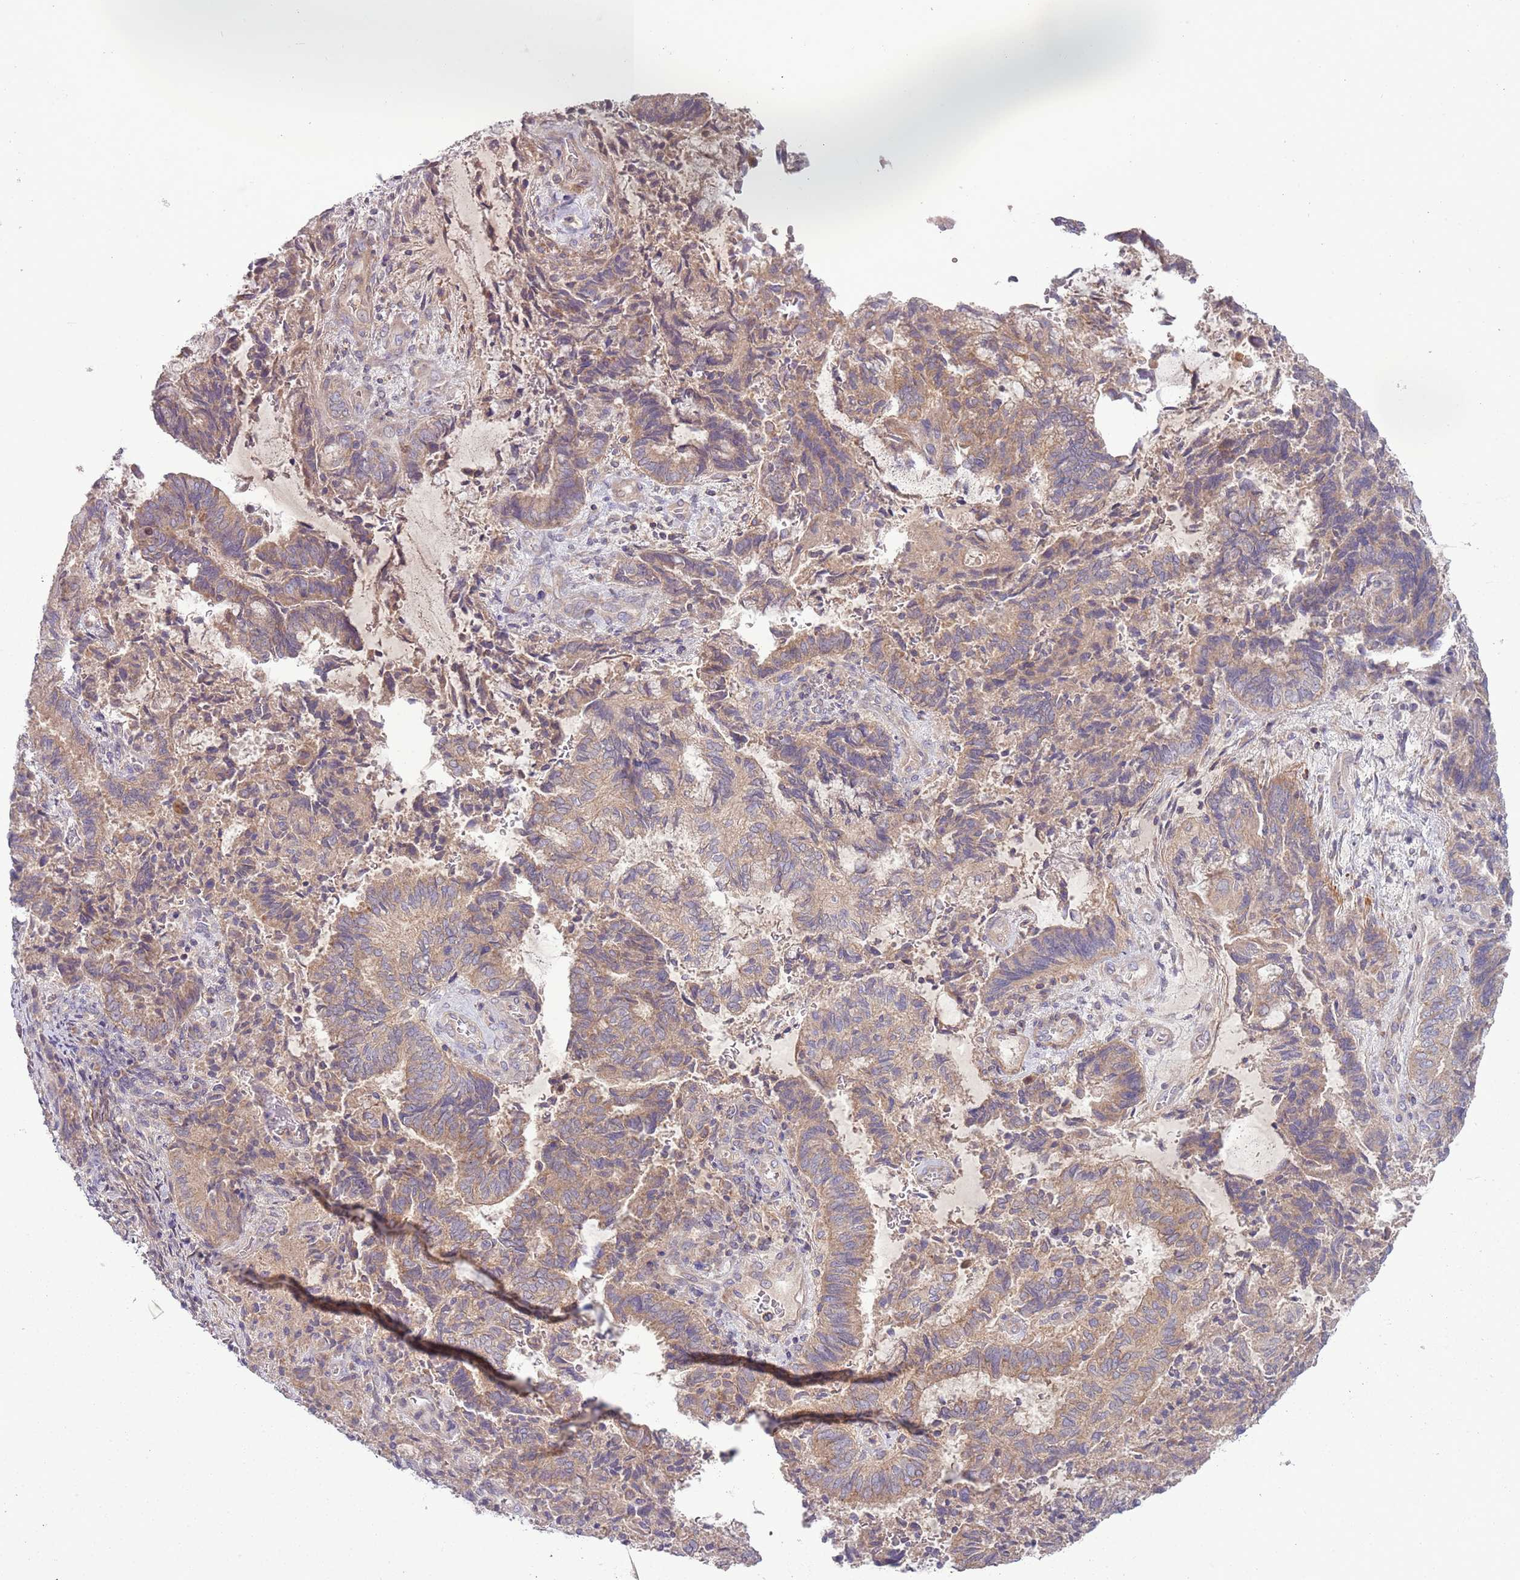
{"staining": {"intensity": "moderate", "quantity": ">75%", "location": "cytoplasmic/membranous"}, "tissue": "endometrial cancer", "cell_type": "Tumor cells", "image_type": "cancer", "snomed": [{"axis": "morphology", "description": "Adenocarcinoma, NOS"}, {"axis": "topography", "description": "Endometrium"}], "caption": "Protein analysis of endometrial cancer tissue reveals moderate cytoplasmic/membranous expression in approximately >75% of tumor cells. Using DAB (3,3'-diaminobenzidine) (brown) and hematoxylin (blue) stains, captured at high magnification using brightfield microscopy.", "gene": "DTD2", "patient": {"sex": "female", "age": 80}}